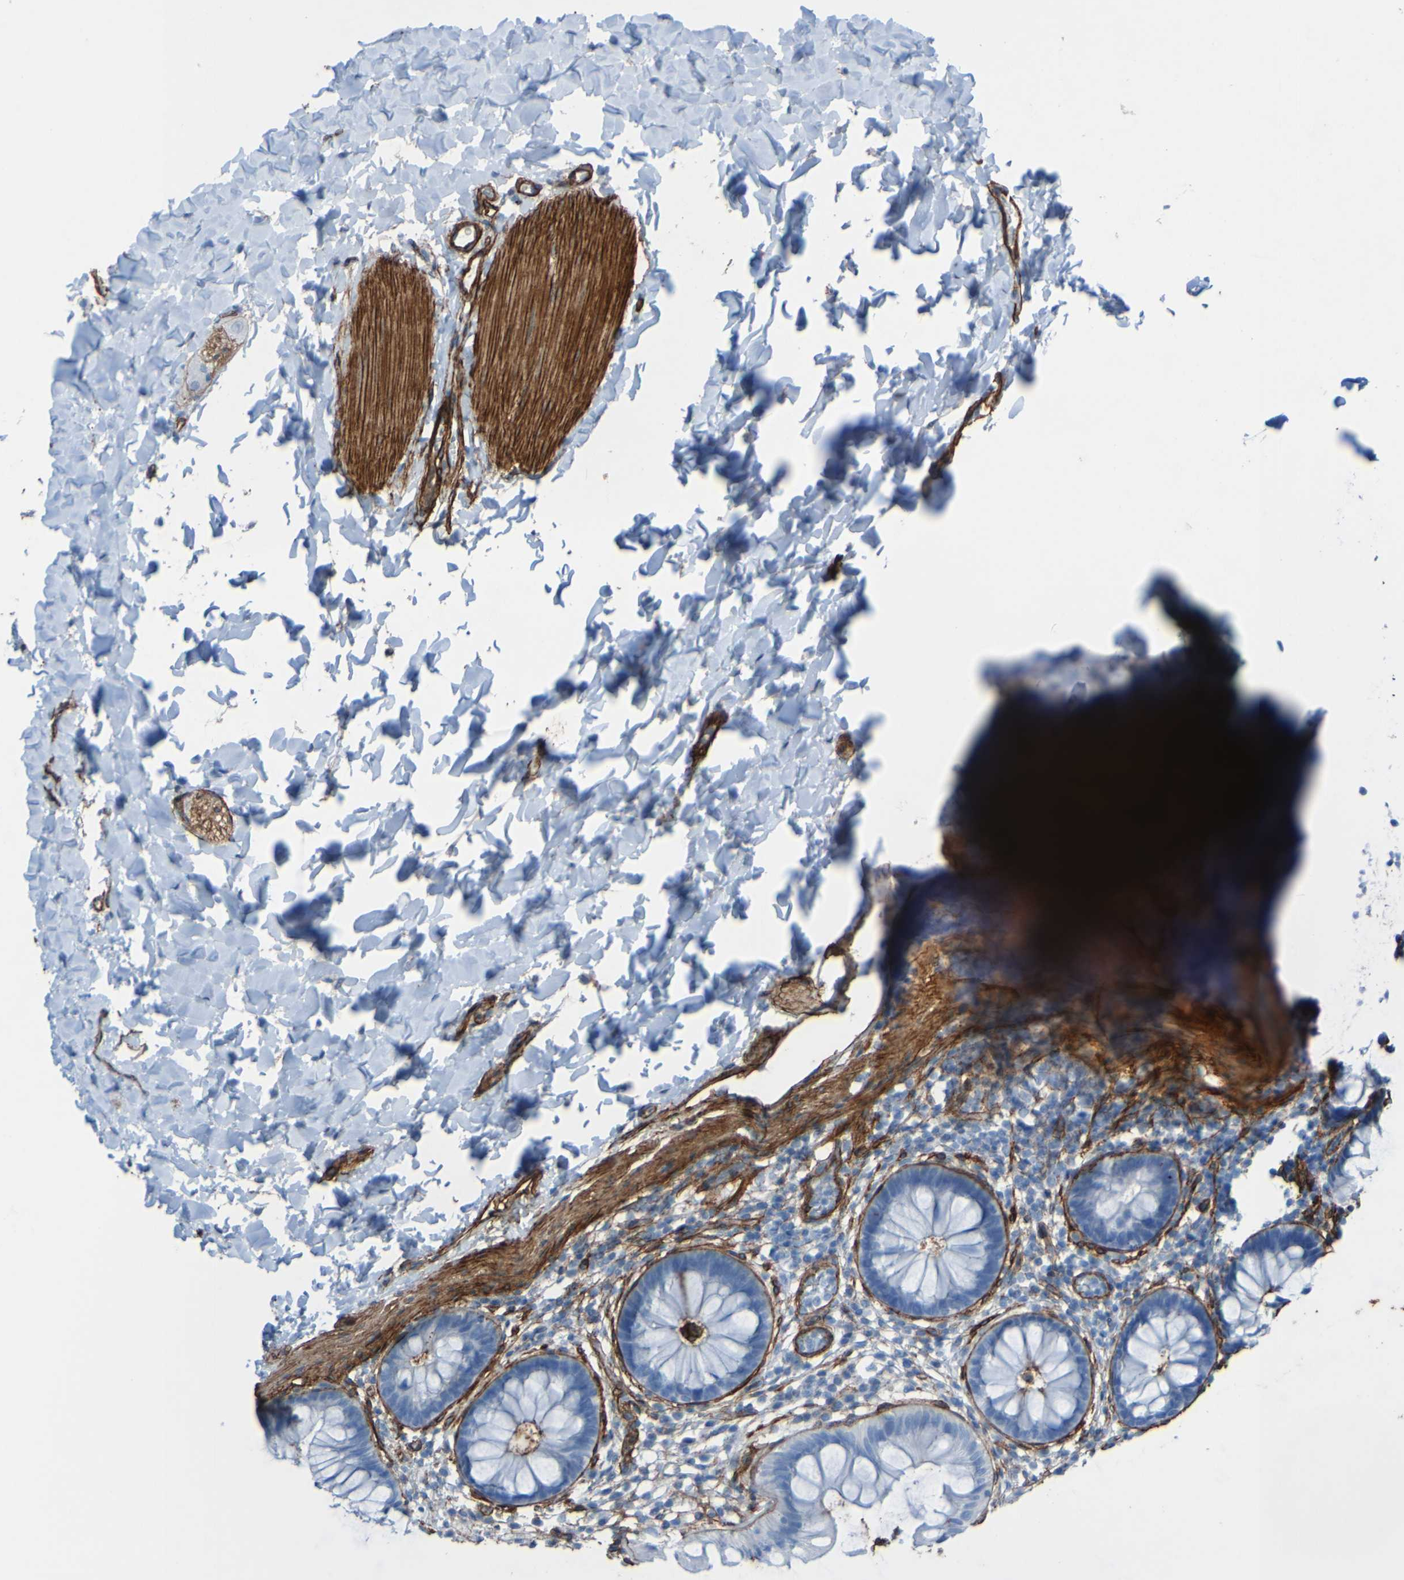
{"staining": {"intensity": "negative", "quantity": "none", "location": "none"}, "tissue": "rectum", "cell_type": "Glandular cells", "image_type": "normal", "snomed": [{"axis": "morphology", "description": "Normal tissue, NOS"}, {"axis": "topography", "description": "Rectum"}], "caption": "This is a photomicrograph of IHC staining of benign rectum, which shows no staining in glandular cells.", "gene": "COL4A2", "patient": {"sex": "female", "age": 24}}